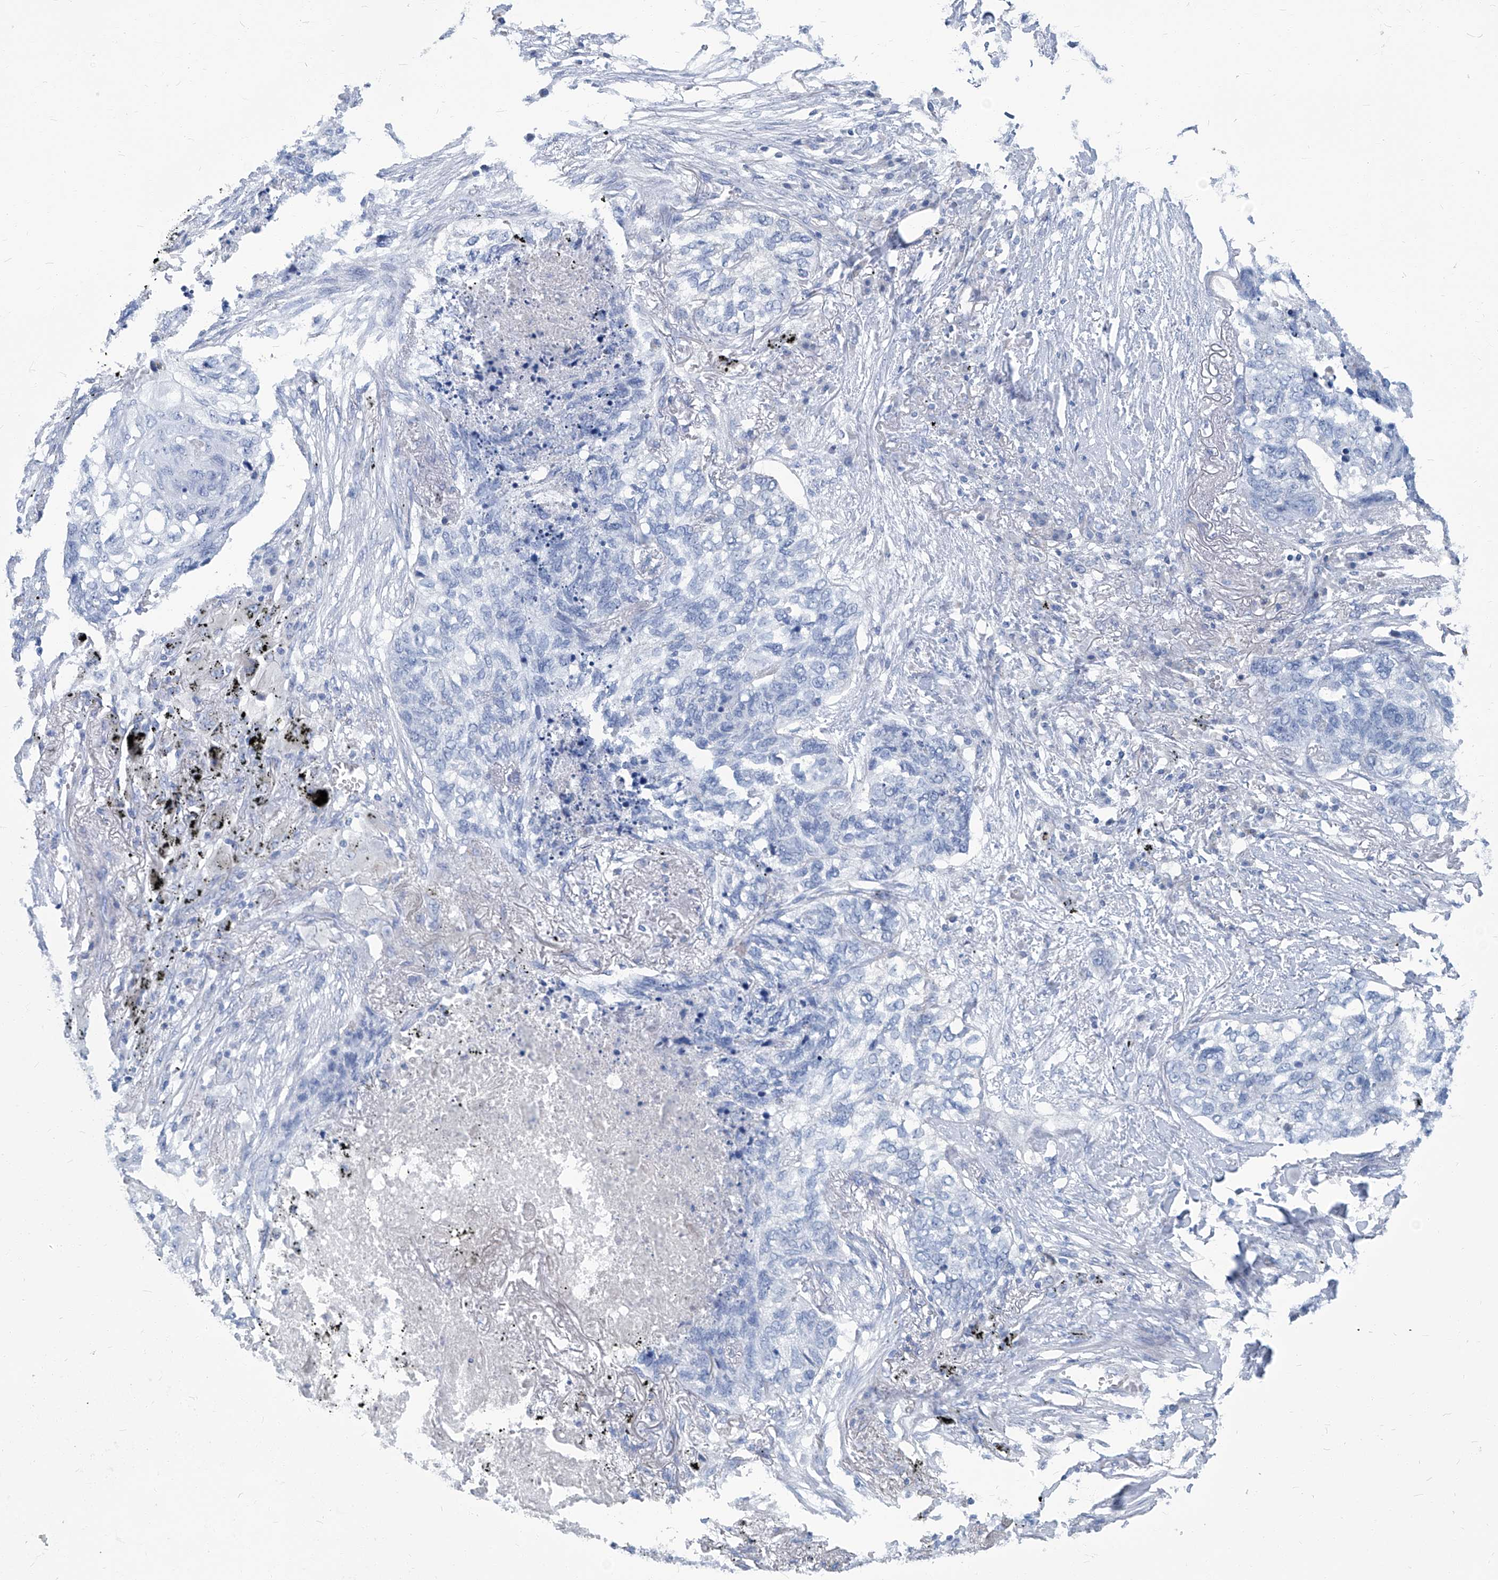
{"staining": {"intensity": "negative", "quantity": "none", "location": "none"}, "tissue": "lung cancer", "cell_type": "Tumor cells", "image_type": "cancer", "snomed": [{"axis": "morphology", "description": "Squamous cell carcinoma, NOS"}, {"axis": "topography", "description": "Lung"}], "caption": "This image is of lung squamous cell carcinoma stained with immunohistochemistry (IHC) to label a protein in brown with the nuclei are counter-stained blue. There is no staining in tumor cells.", "gene": "PFKL", "patient": {"sex": "female", "age": 63}}